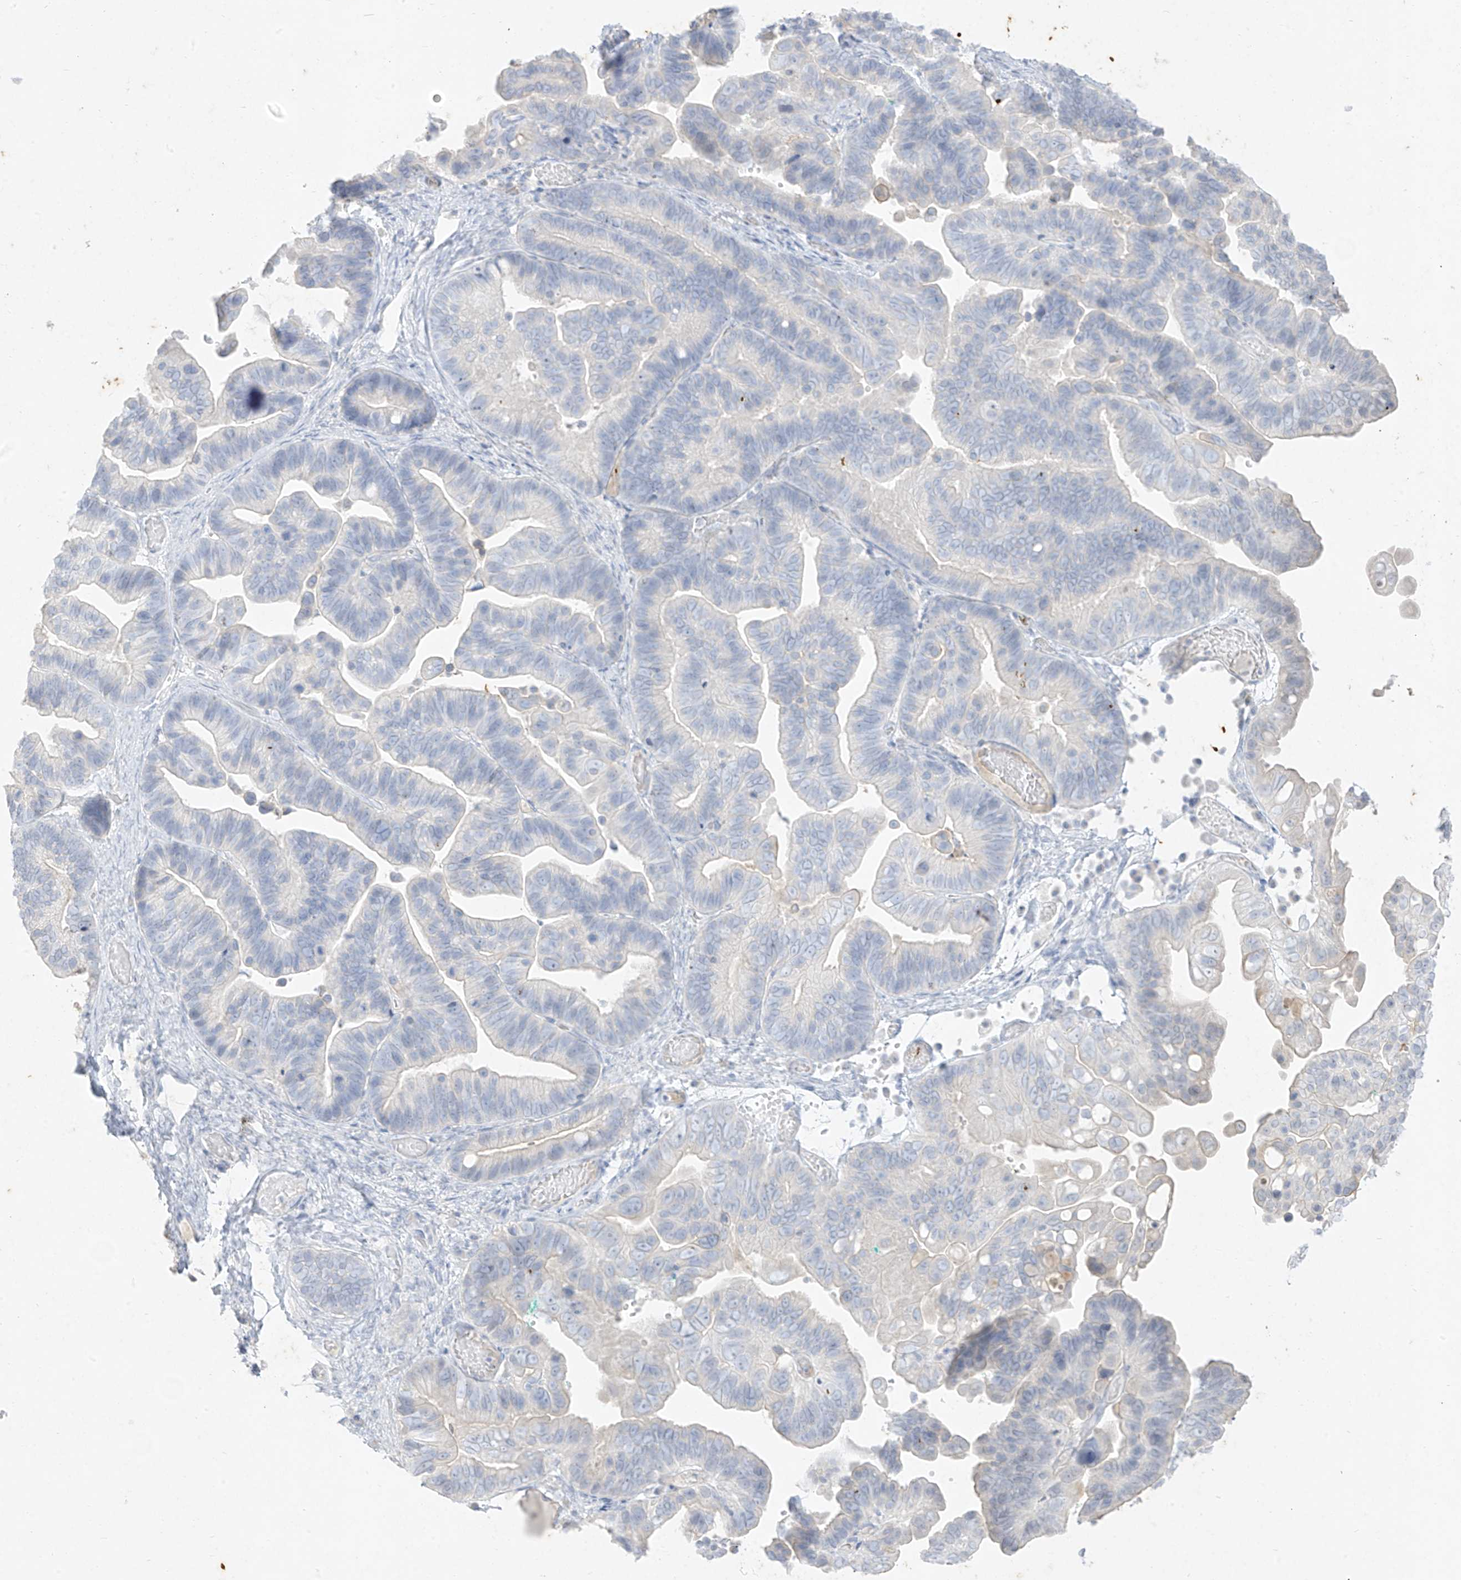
{"staining": {"intensity": "negative", "quantity": "none", "location": "none"}, "tissue": "ovarian cancer", "cell_type": "Tumor cells", "image_type": "cancer", "snomed": [{"axis": "morphology", "description": "Cystadenocarcinoma, serous, NOS"}, {"axis": "topography", "description": "Ovary"}], "caption": "Tumor cells are negative for brown protein staining in ovarian cancer (serous cystadenocarcinoma). Brightfield microscopy of immunohistochemistry stained with DAB (3,3'-diaminobenzidine) (brown) and hematoxylin (blue), captured at high magnification.", "gene": "TGM4", "patient": {"sex": "female", "age": 56}}